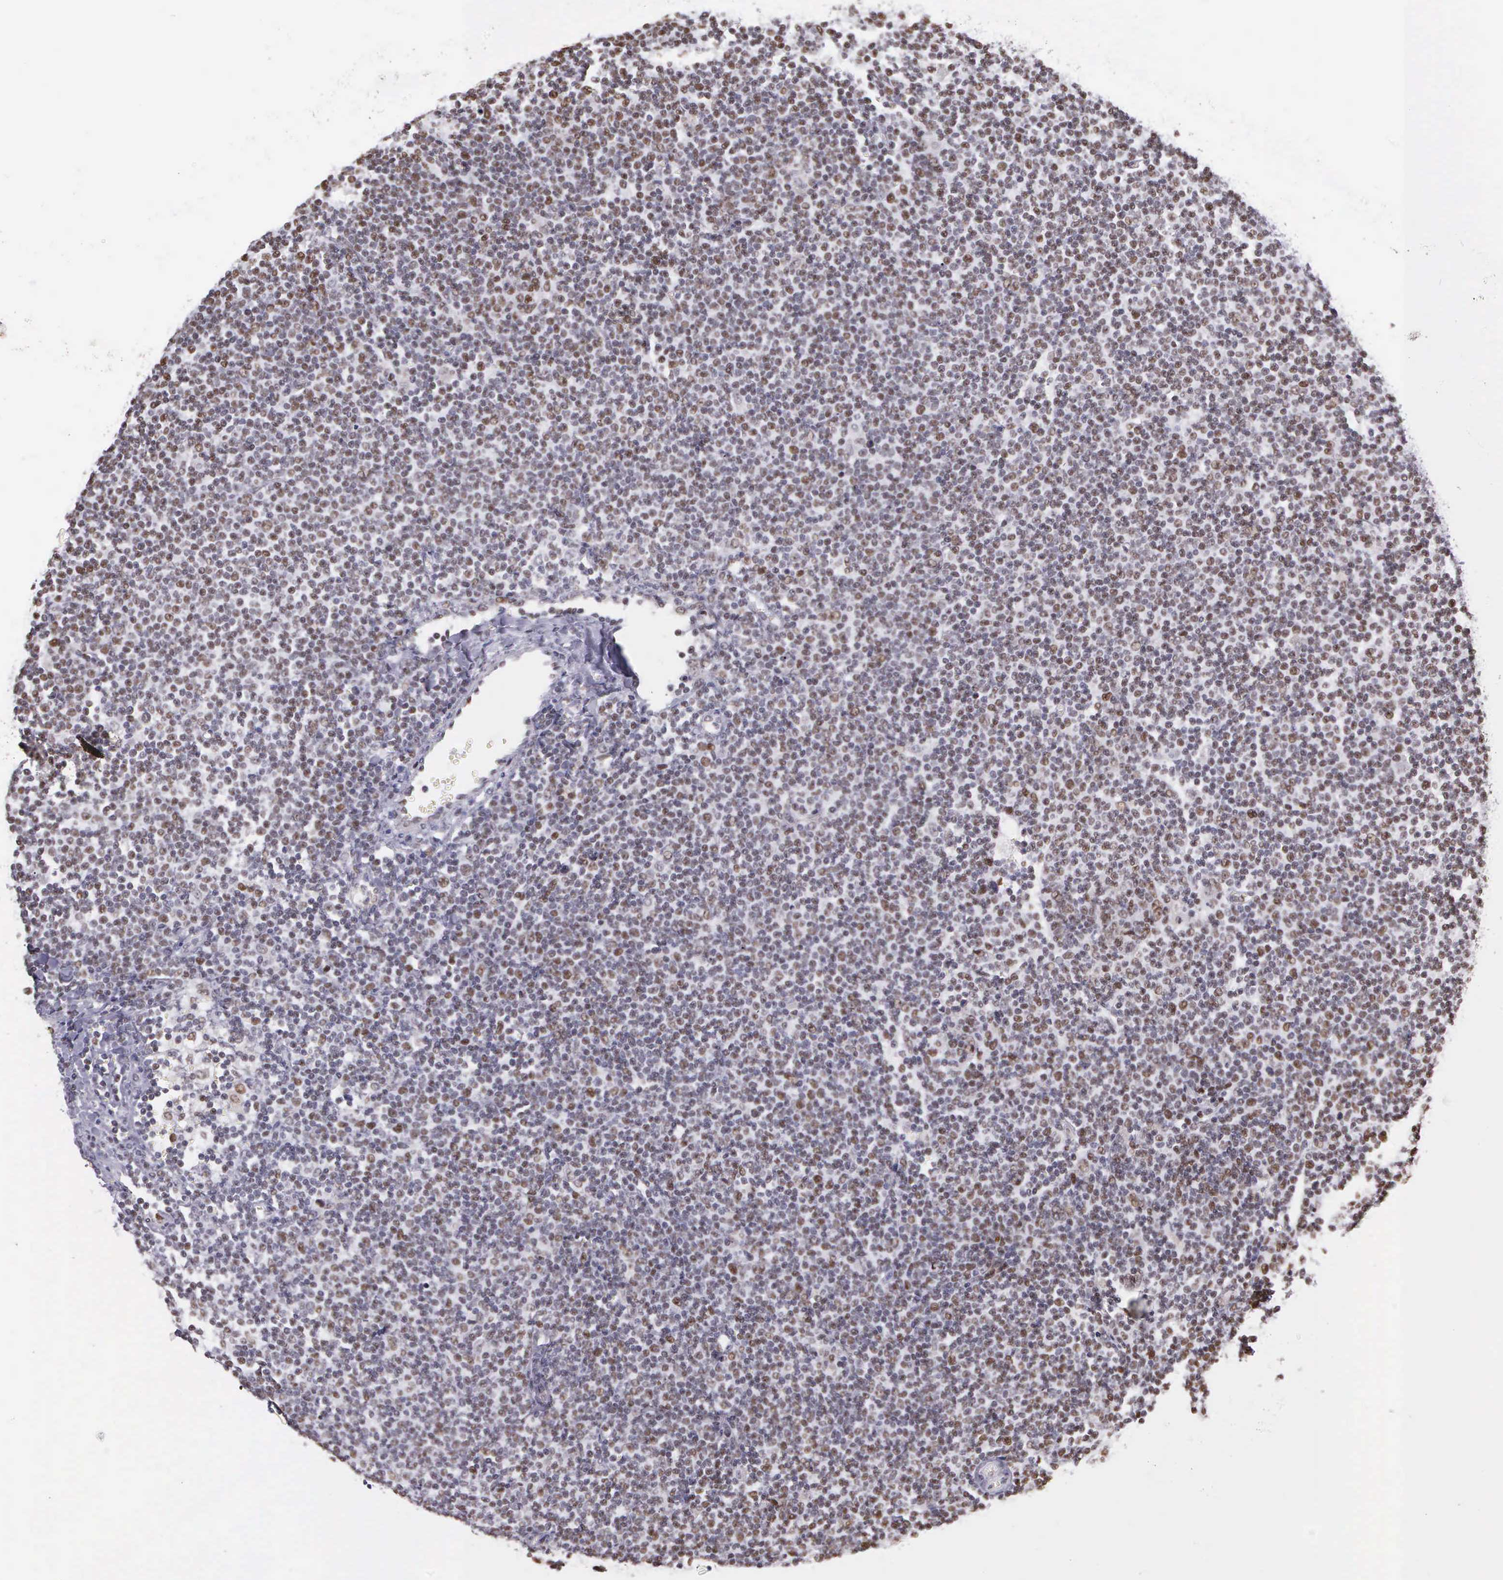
{"staining": {"intensity": "weak", "quantity": "25%-75%", "location": "nuclear"}, "tissue": "lymphoma", "cell_type": "Tumor cells", "image_type": "cancer", "snomed": [{"axis": "morphology", "description": "Malignant lymphoma, non-Hodgkin's type, Low grade"}, {"axis": "topography", "description": "Lymph node"}], "caption": "Weak nuclear protein positivity is seen in approximately 25%-75% of tumor cells in lymphoma.", "gene": "UBR7", "patient": {"sex": "male", "age": 65}}